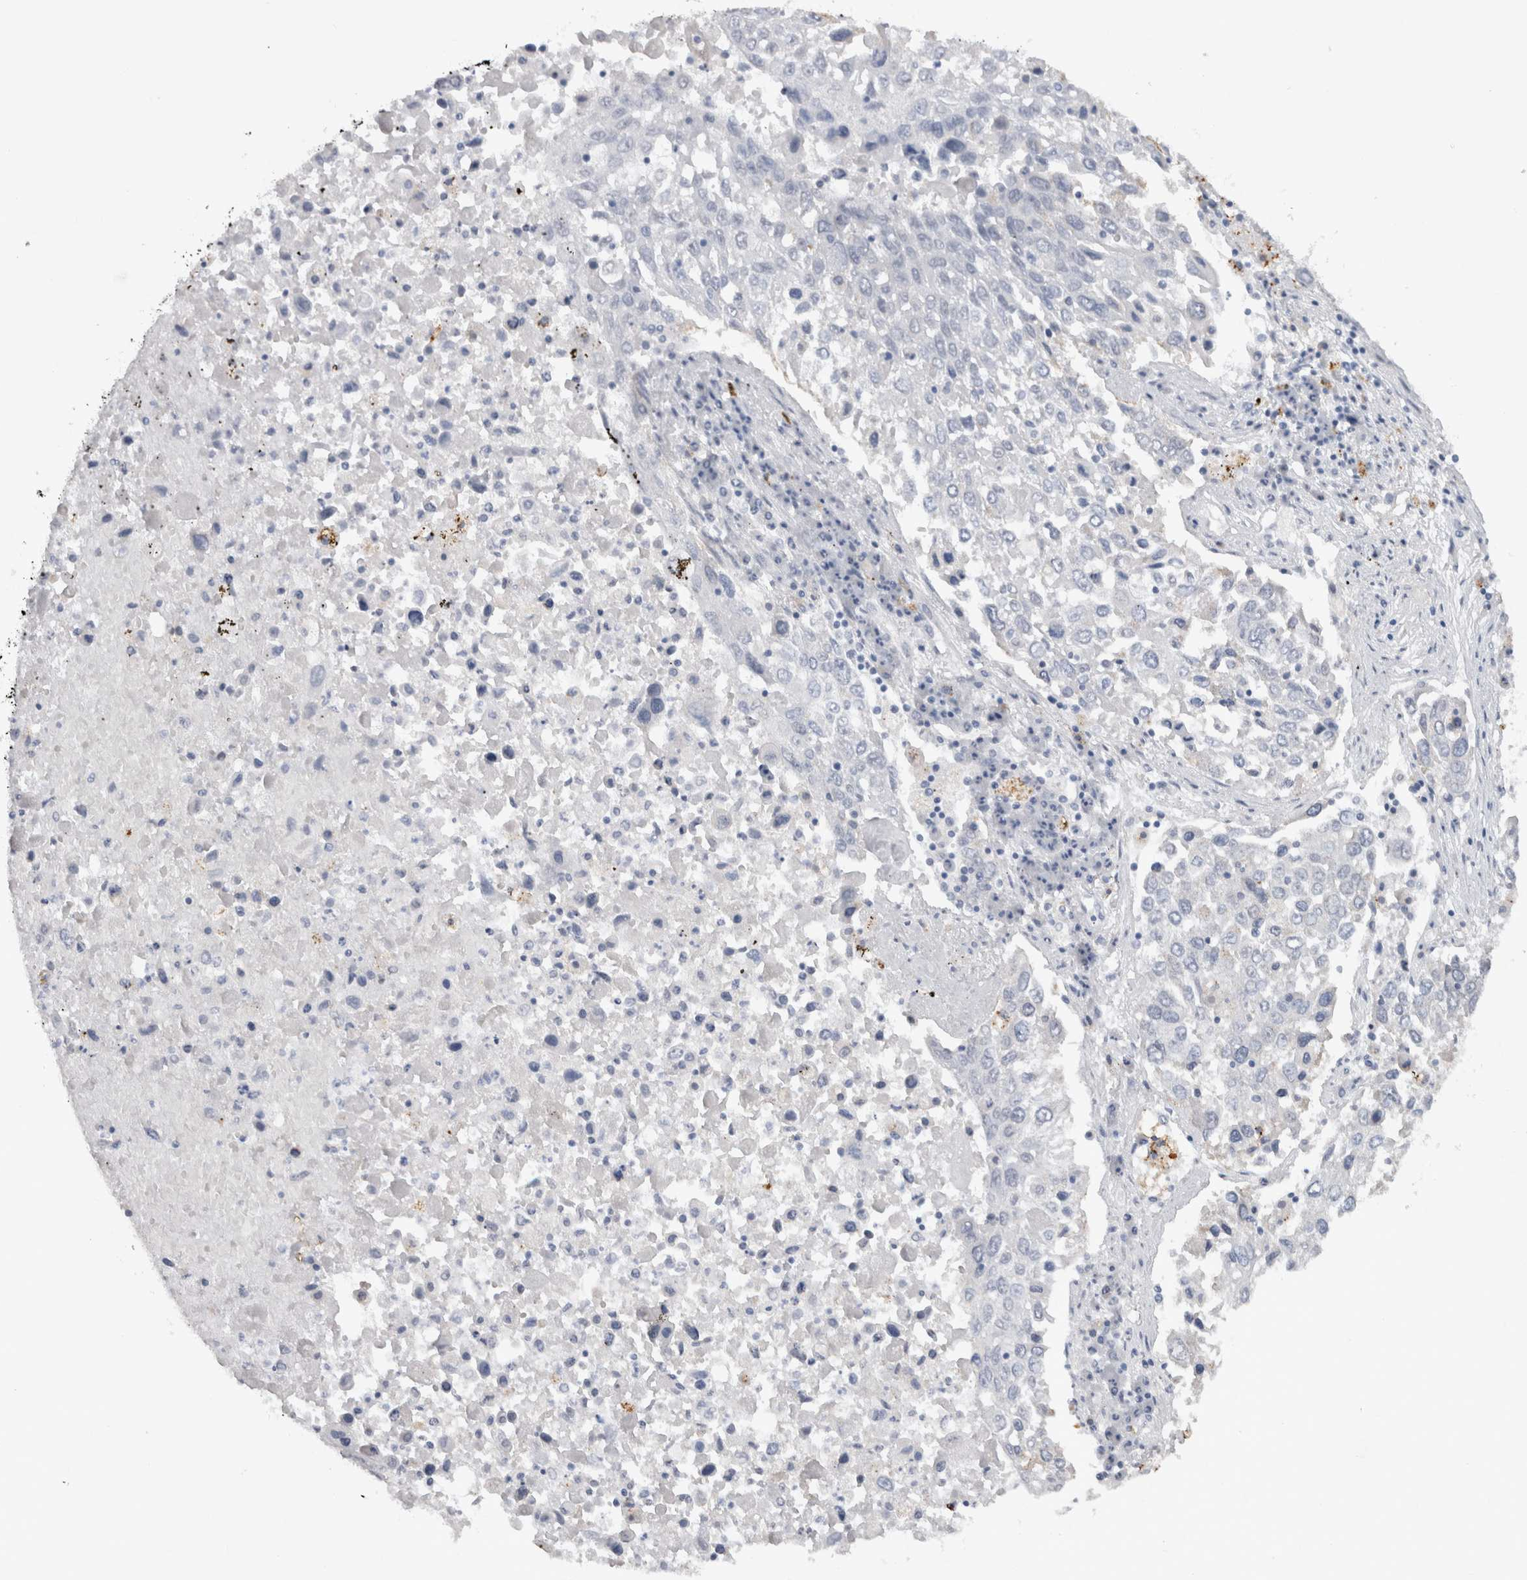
{"staining": {"intensity": "negative", "quantity": "none", "location": "none"}, "tissue": "lung cancer", "cell_type": "Tumor cells", "image_type": "cancer", "snomed": [{"axis": "morphology", "description": "Squamous cell carcinoma, NOS"}, {"axis": "topography", "description": "Lung"}], "caption": "Photomicrograph shows no protein expression in tumor cells of lung cancer (squamous cell carcinoma) tissue.", "gene": "CDH17", "patient": {"sex": "male", "age": 65}}